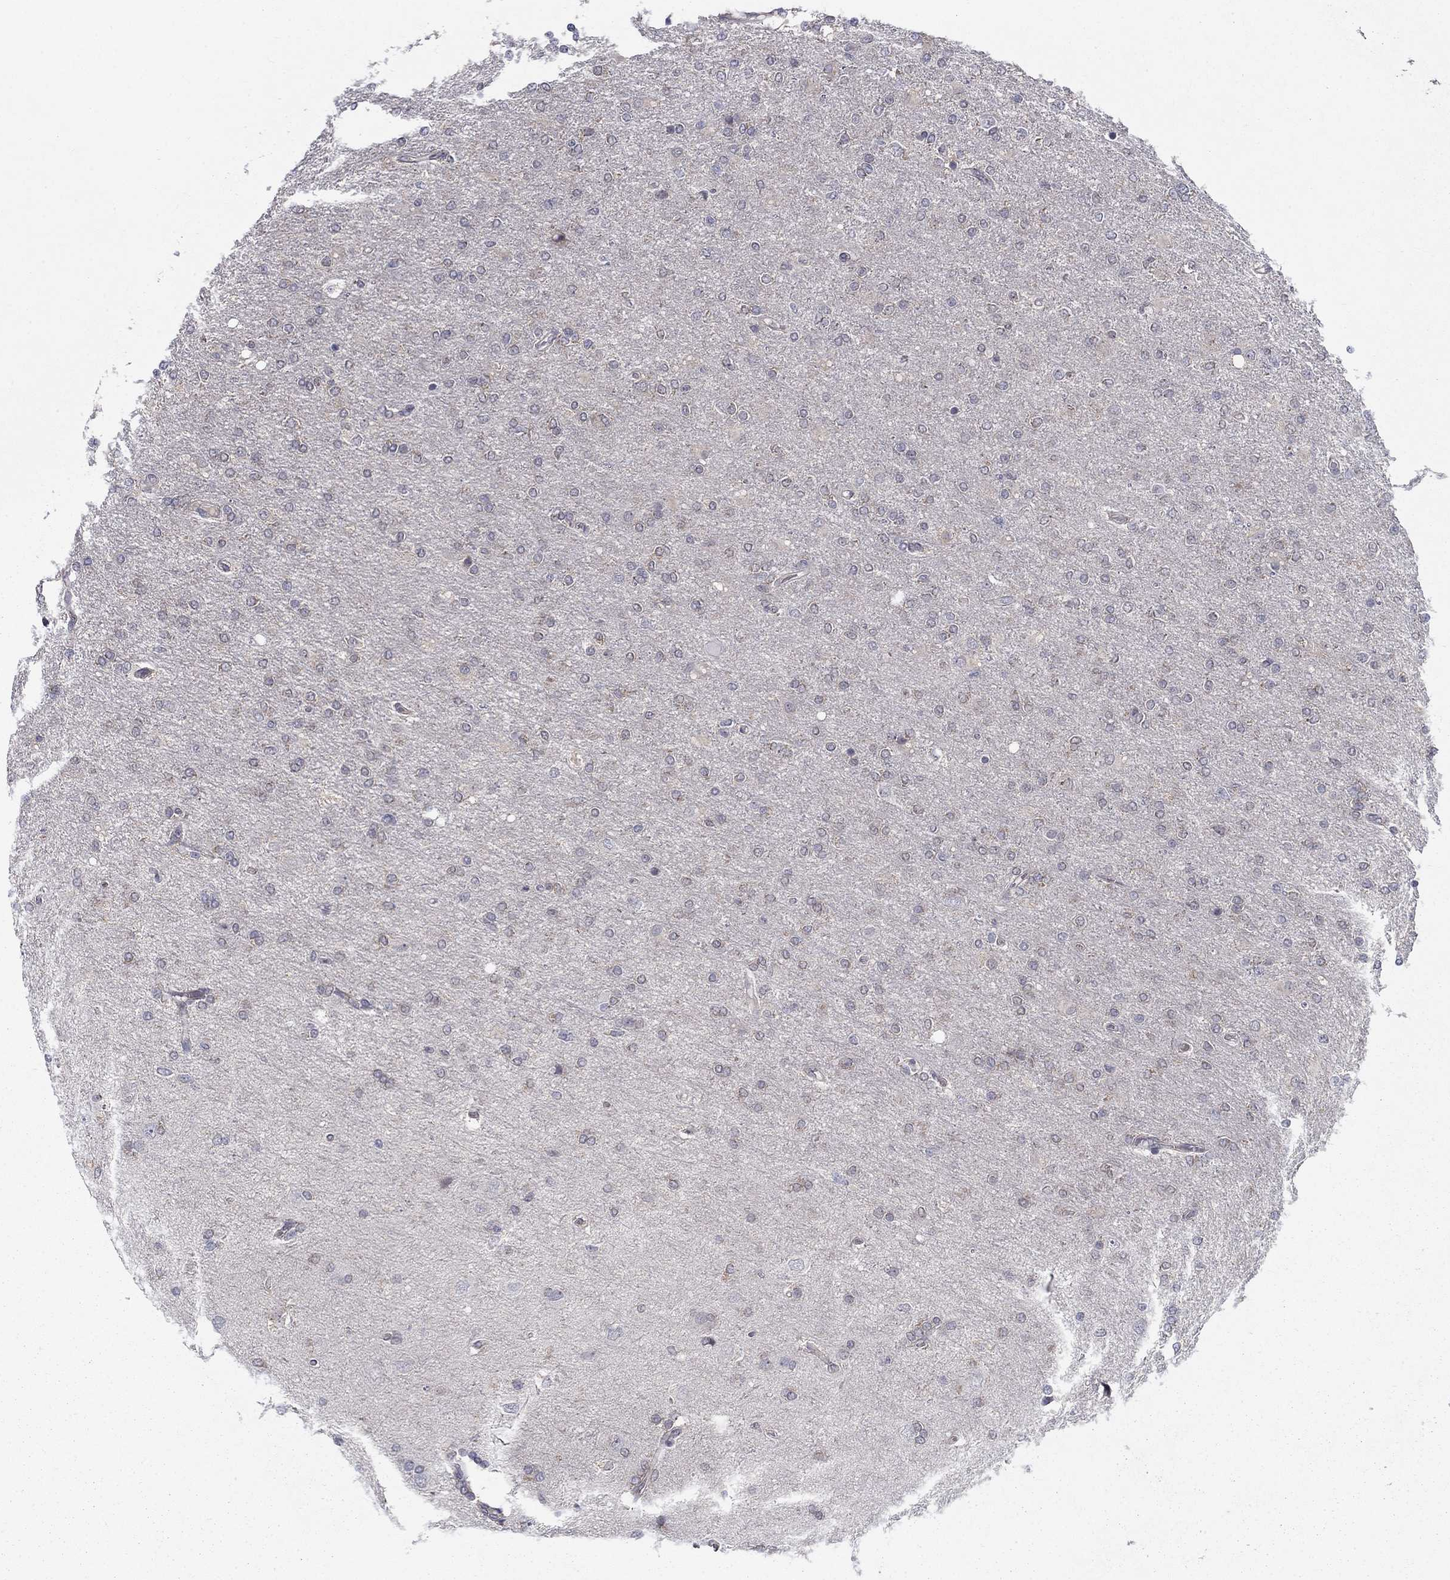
{"staining": {"intensity": "negative", "quantity": "none", "location": "none"}, "tissue": "glioma", "cell_type": "Tumor cells", "image_type": "cancer", "snomed": [{"axis": "morphology", "description": "Glioma, malignant, High grade"}, {"axis": "topography", "description": "Cerebral cortex"}], "caption": "Immunohistochemical staining of glioma demonstrates no significant positivity in tumor cells.", "gene": "LACTB2", "patient": {"sex": "male", "age": 70}}